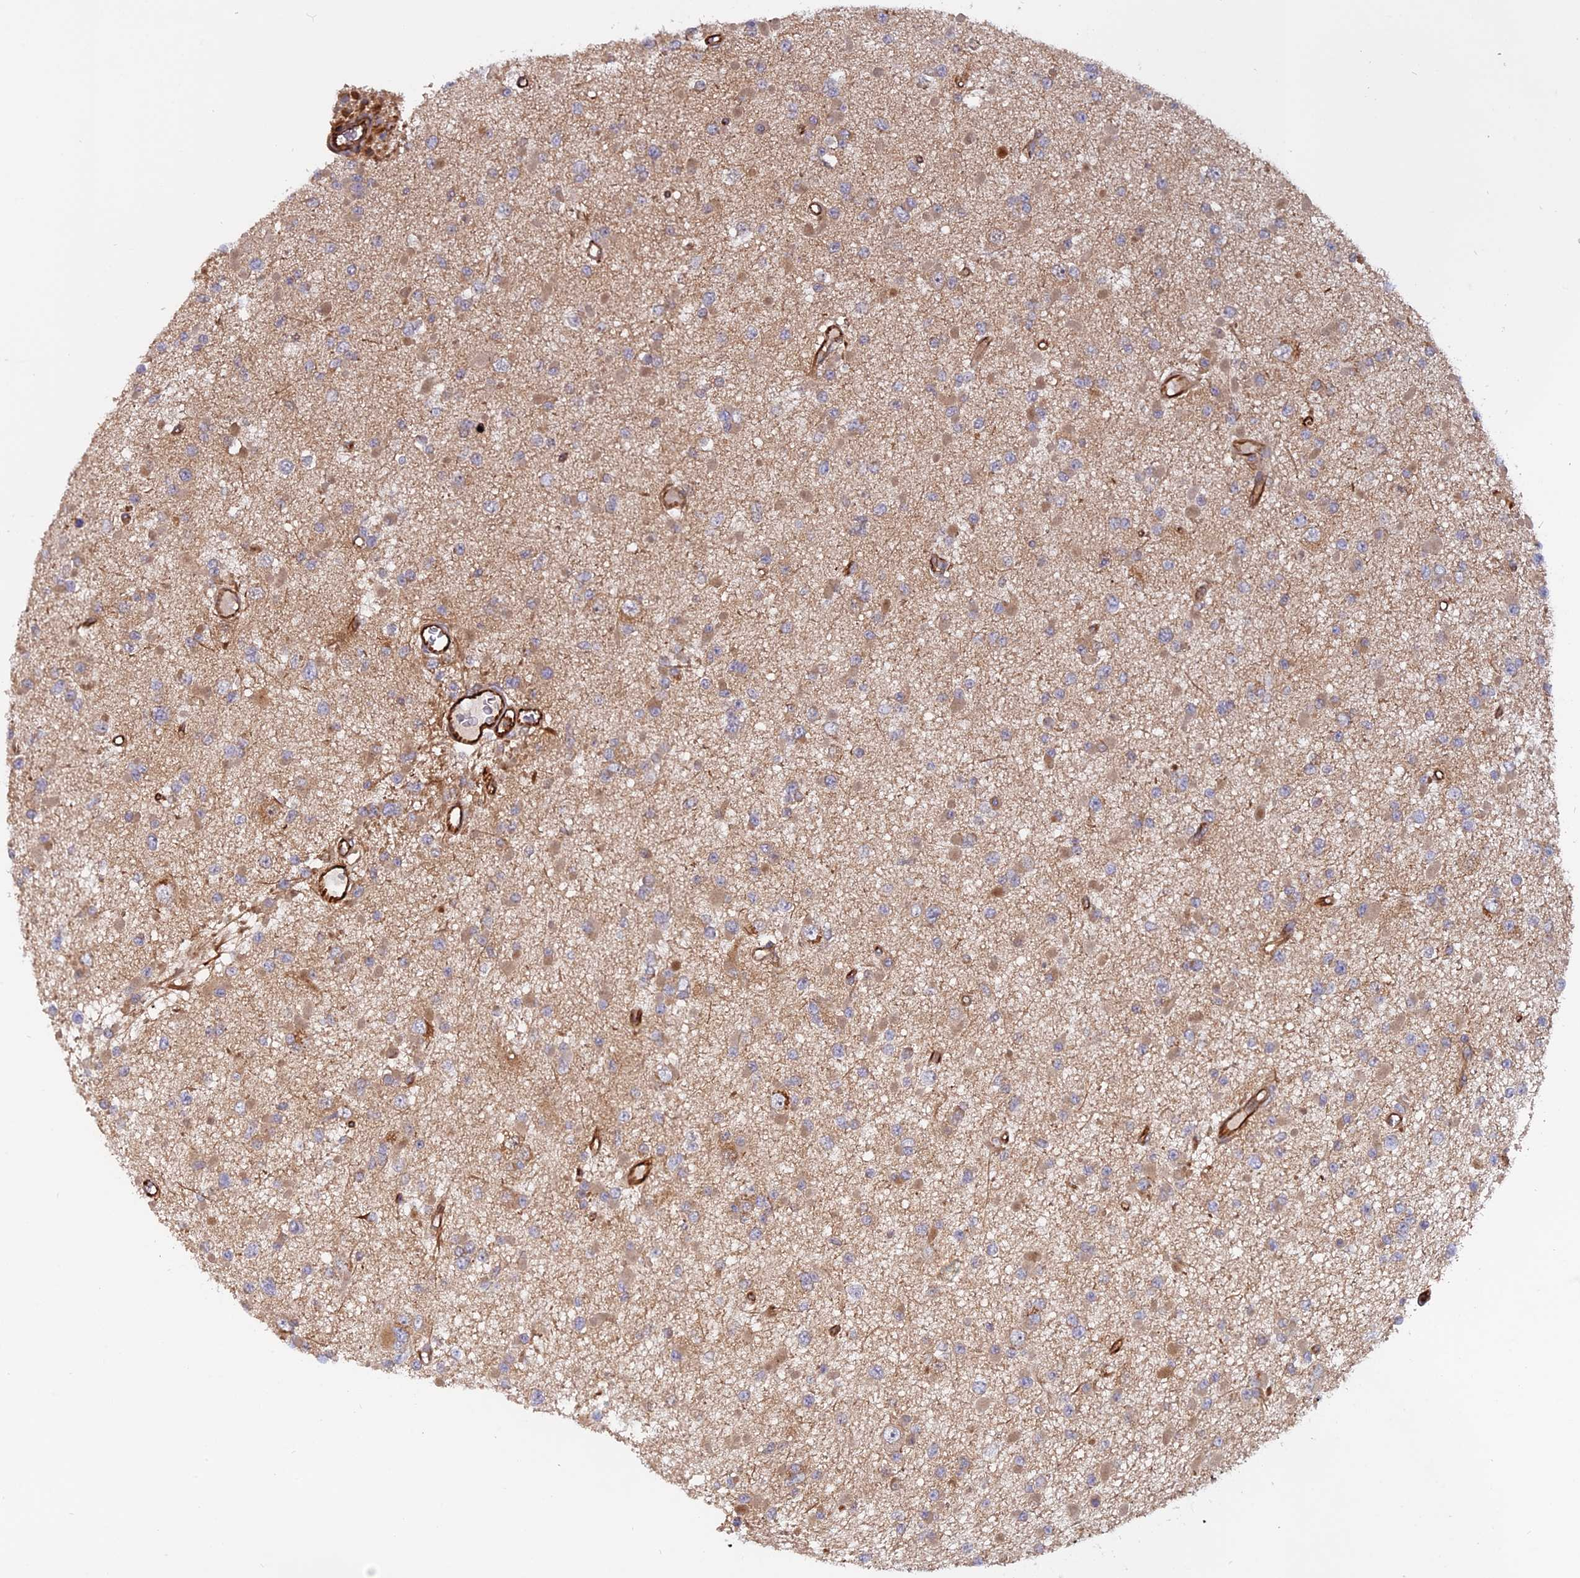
{"staining": {"intensity": "weak", "quantity": "25%-75%", "location": "cytoplasmic/membranous"}, "tissue": "glioma", "cell_type": "Tumor cells", "image_type": "cancer", "snomed": [{"axis": "morphology", "description": "Glioma, malignant, Low grade"}, {"axis": "topography", "description": "Brain"}], "caption": "The histopathology image reveals immunohistochemical staining of glioma. There is weak cytoplasmic/membranous staining is seen in approximately 25%-75% of tumor cells.", "gene": "PHLDB3", "patient": {"sex": "female", "age": 22}}